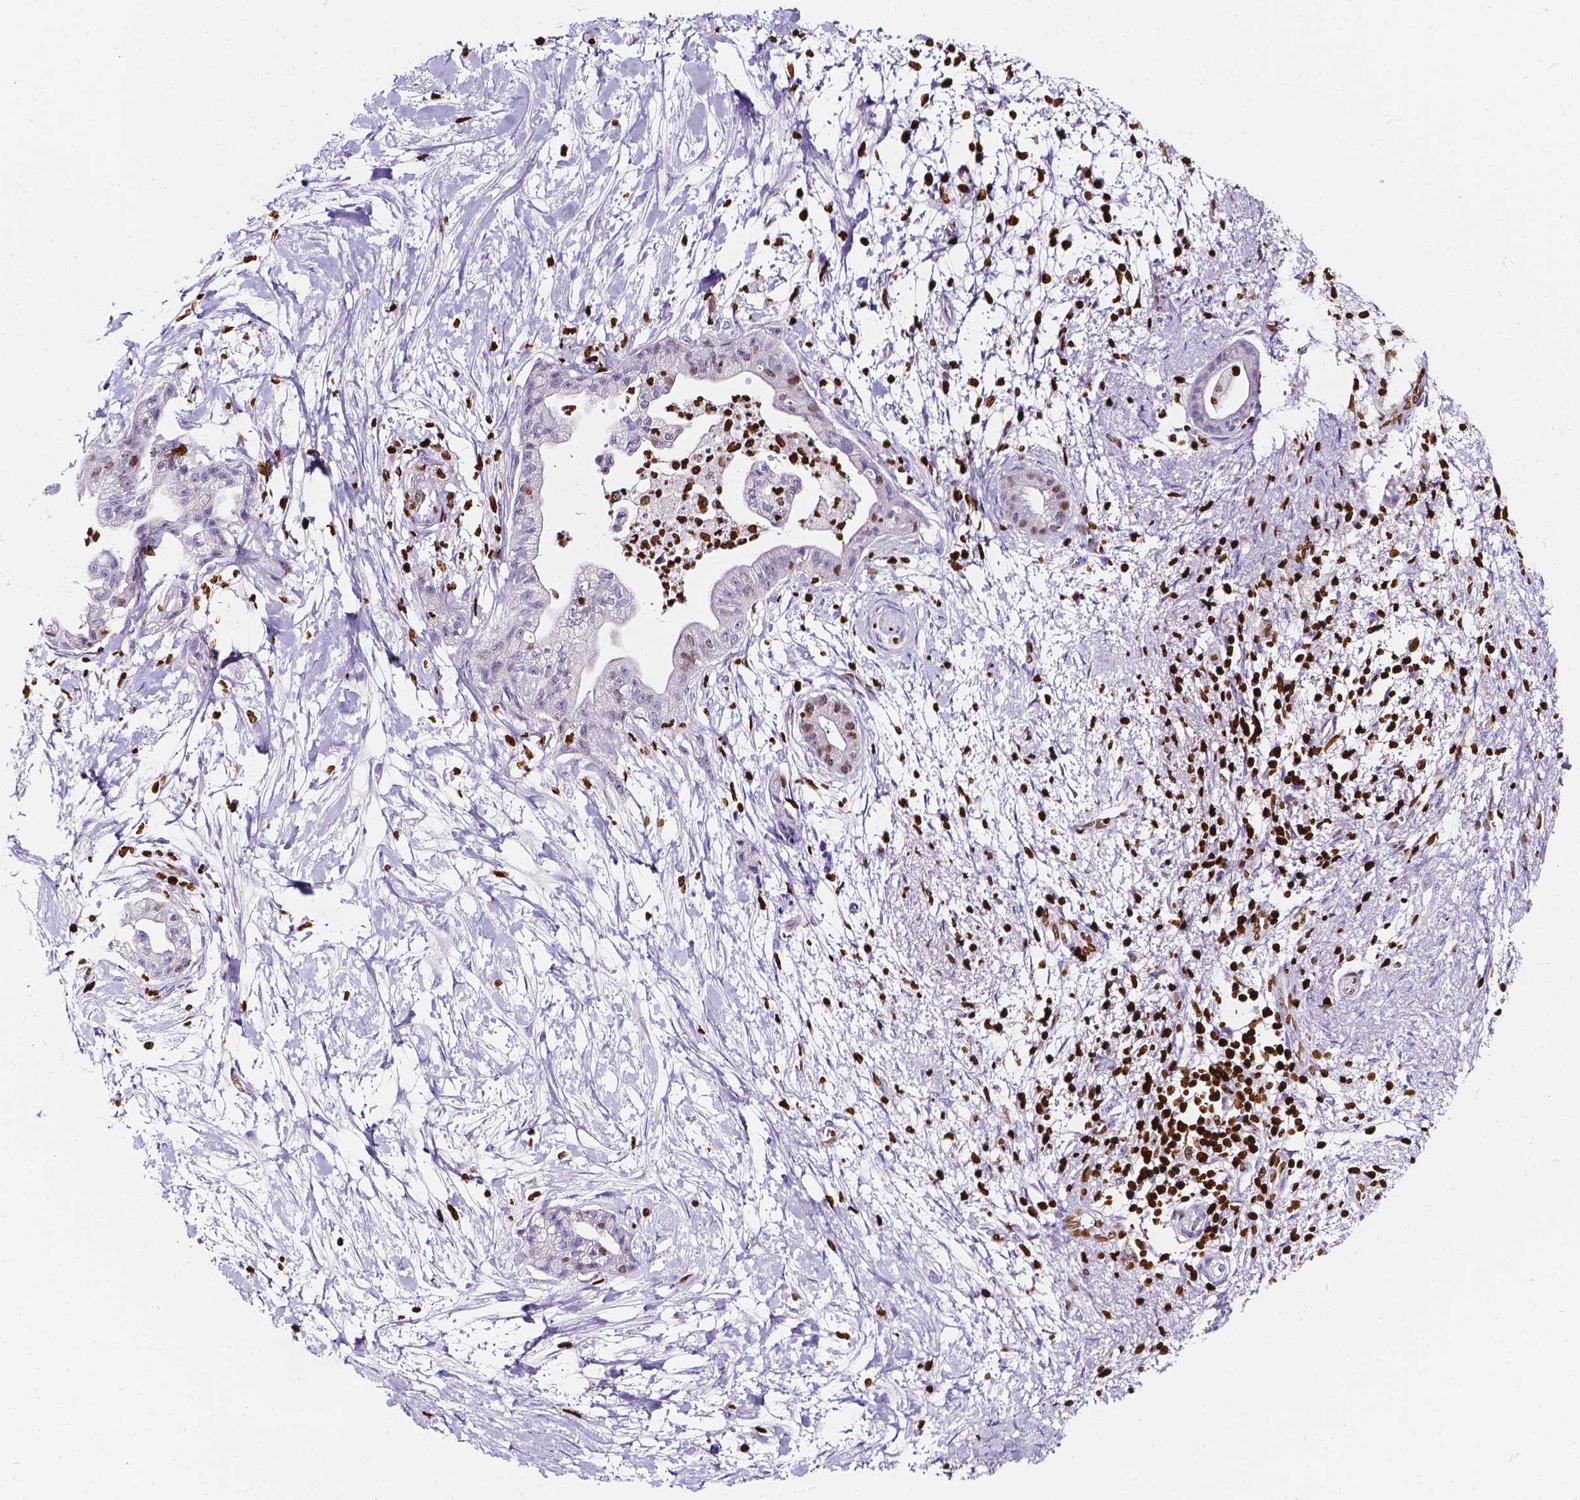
{"staining": {"intensity": "moderate", "quantity": "<25%", "location": "nuclear"}, "tissue": "pancreatic cancer", "cell_type": "Tumor cells", "image_type": "cancer", "snomed": [{"axis": "morphology", "description": "Normal tissue, NOS"}, {"axis": "morphology", "description": "Adenocarcinoma, NOS"}, {"axis": "topography", "description": "Lymph node"}, {"axis": "topography", "description": "Pancreas"}], "caption": "Human pancreatic adenocarcinoma stained with a brown dye demonstrates moderate nuclear positive expression in about <25% of tumor cells.", "gene": "CBY3", "patient": {"sex": "female", "age": 58}}